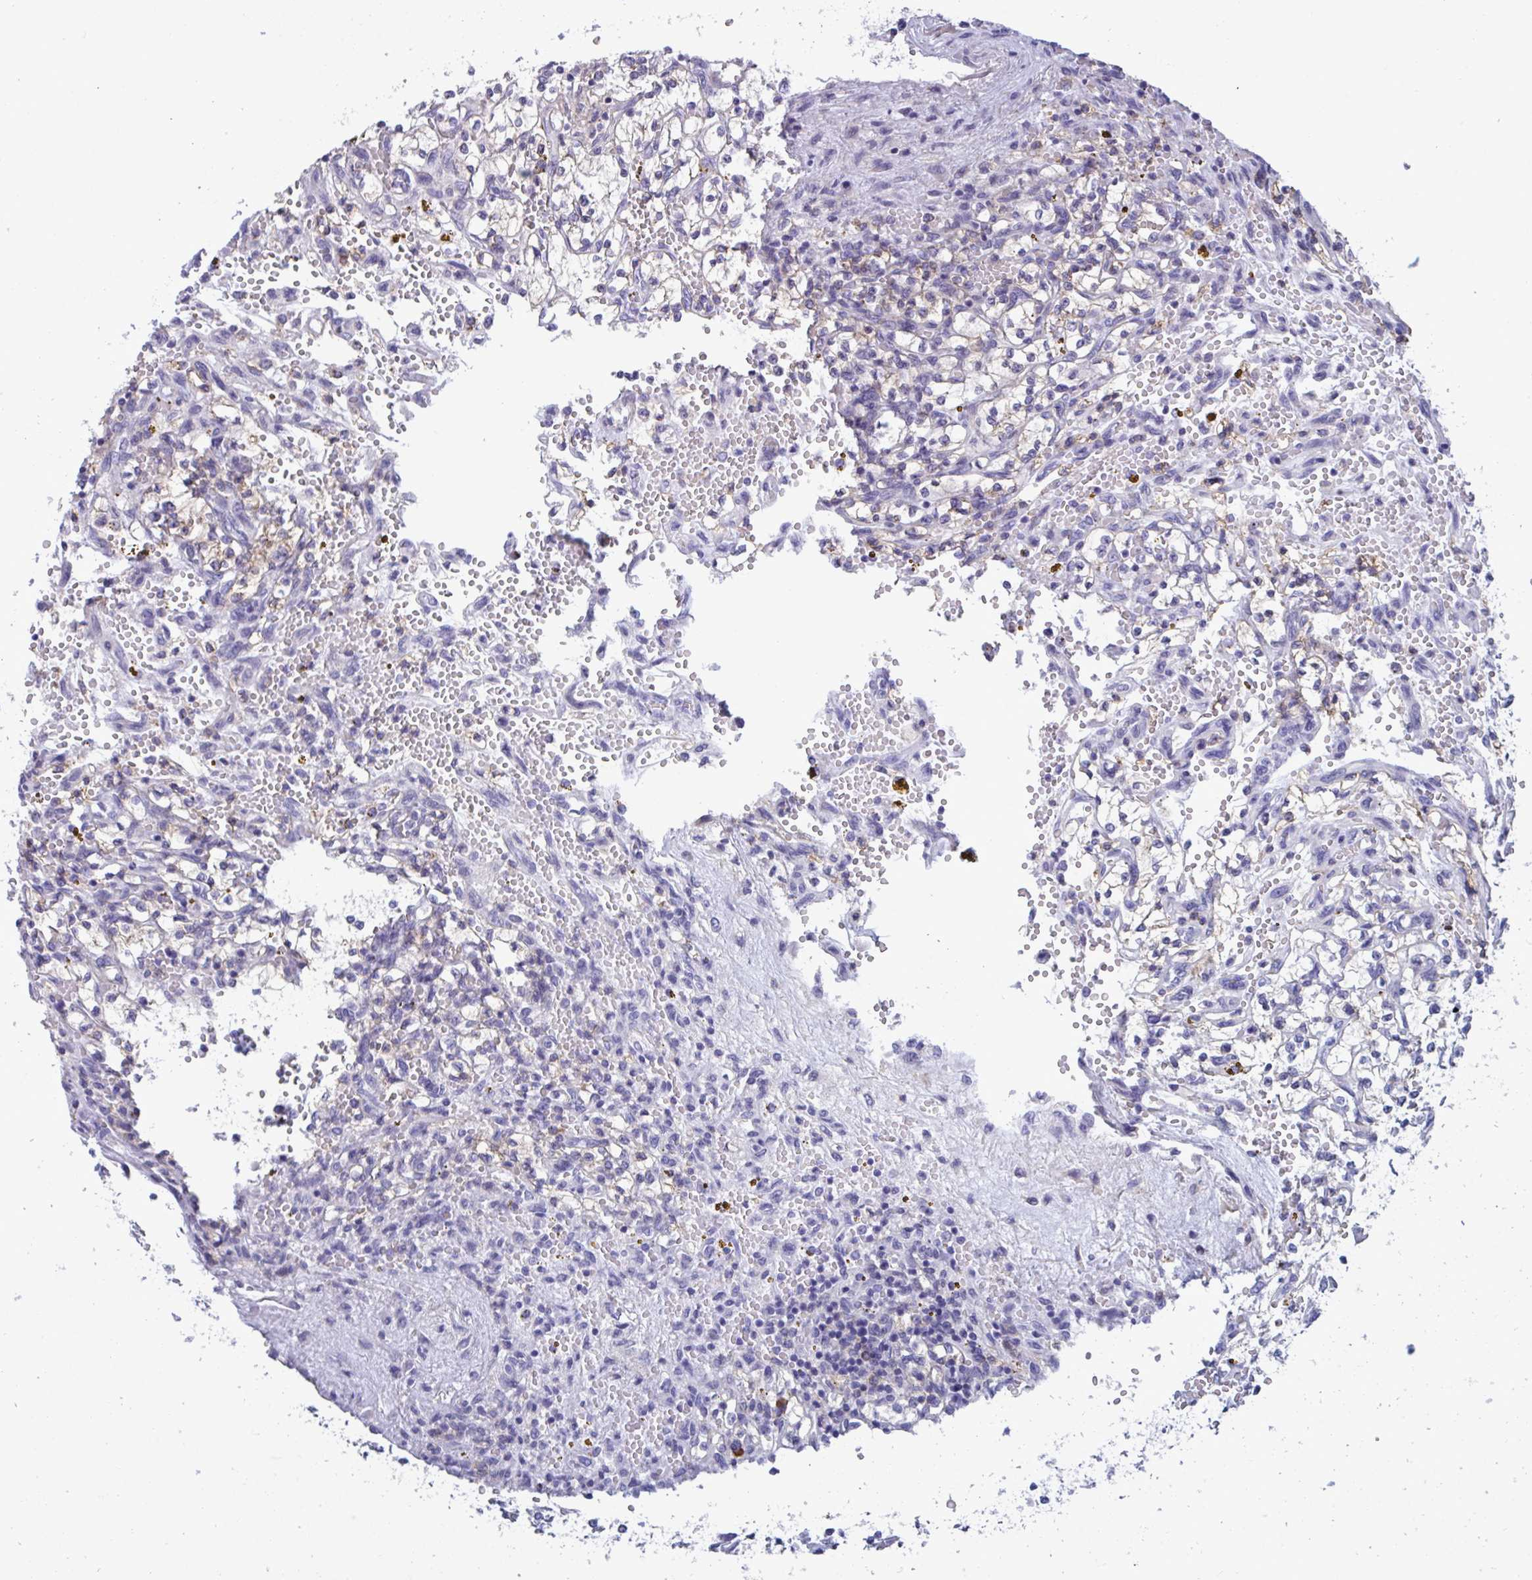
{"staining": {"intensity": "negative", "quantity": "none", "location": "none"}, "tissue": "renal cancer", "cell_type": "Tumor cells", "image_type": "cancer", "snomed": [{"axis": "morphology", "description": "Adenocarcinoma, NOS"}, {"axis": "topography", "description": "Kidney"}], "caption": "This is an IHC micrograph of human renal adenocarcinoma. There is no staining in tumor cells.", "gene": "MS4A14", "patient": {"sex": "female", "age": 64}}